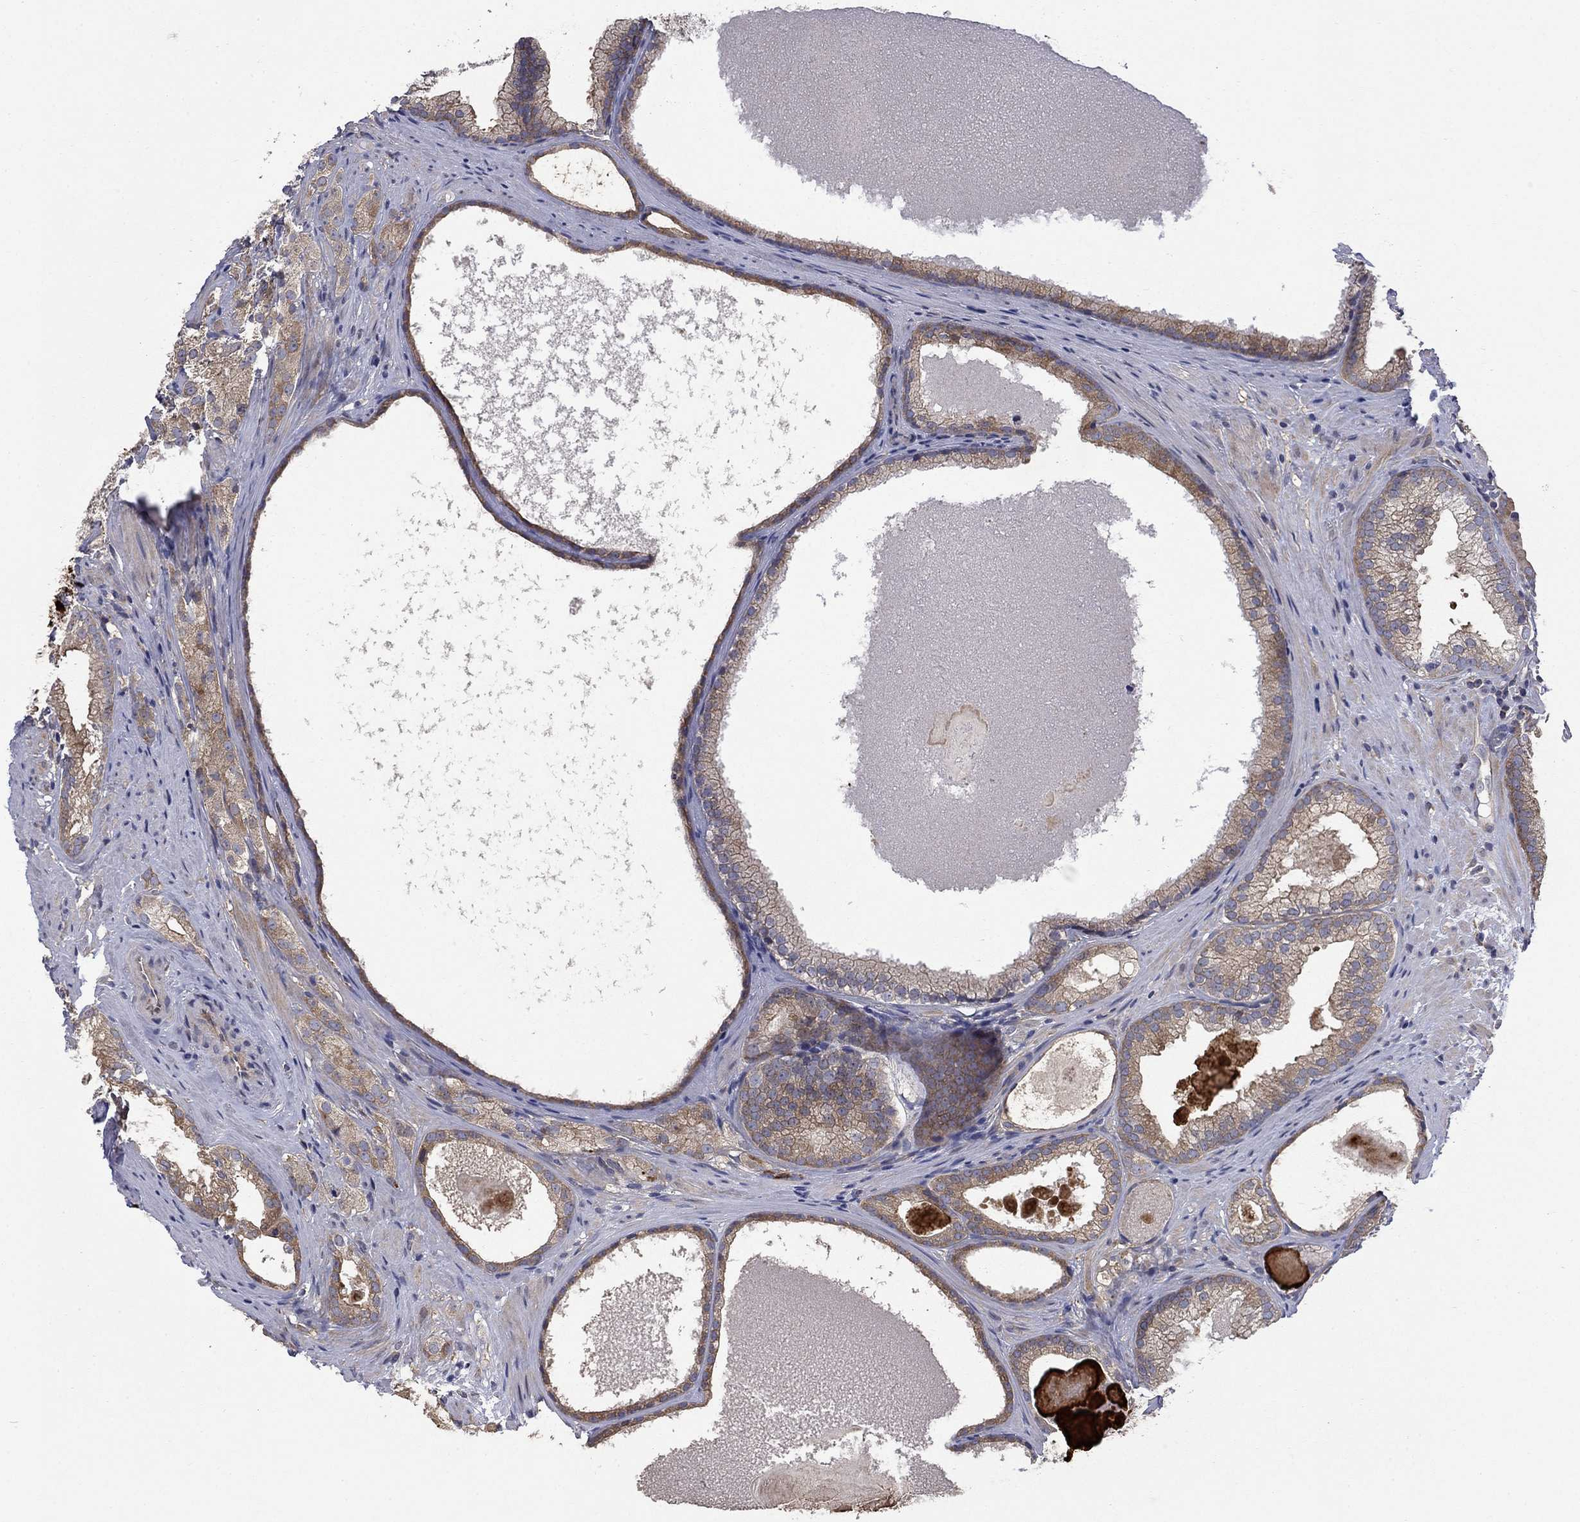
{"staining": {"intensity": "weak", "quantity": ">75%", "location": "cytoplasmic/membranous"}, "tissue": "prostate cancer", "cell_type": "Tumor cells", "image_type": "cancer", "snomed": [{"axis": "morphology", "description": "Adenocarcinoma, High grade"}, {"axis": "topography", "description": "Prostate and seminal vesicle, NOS"}], "caption": "This micrograph reveals immunohistochemistry staining of human prostate high-grade adenocarcinoma, with low weak cytoplasmic/membranous positivity in approximately >75% of tumor cells.", "gene": "PDZD2", "patient": {"sex": "male", "age": 62}}